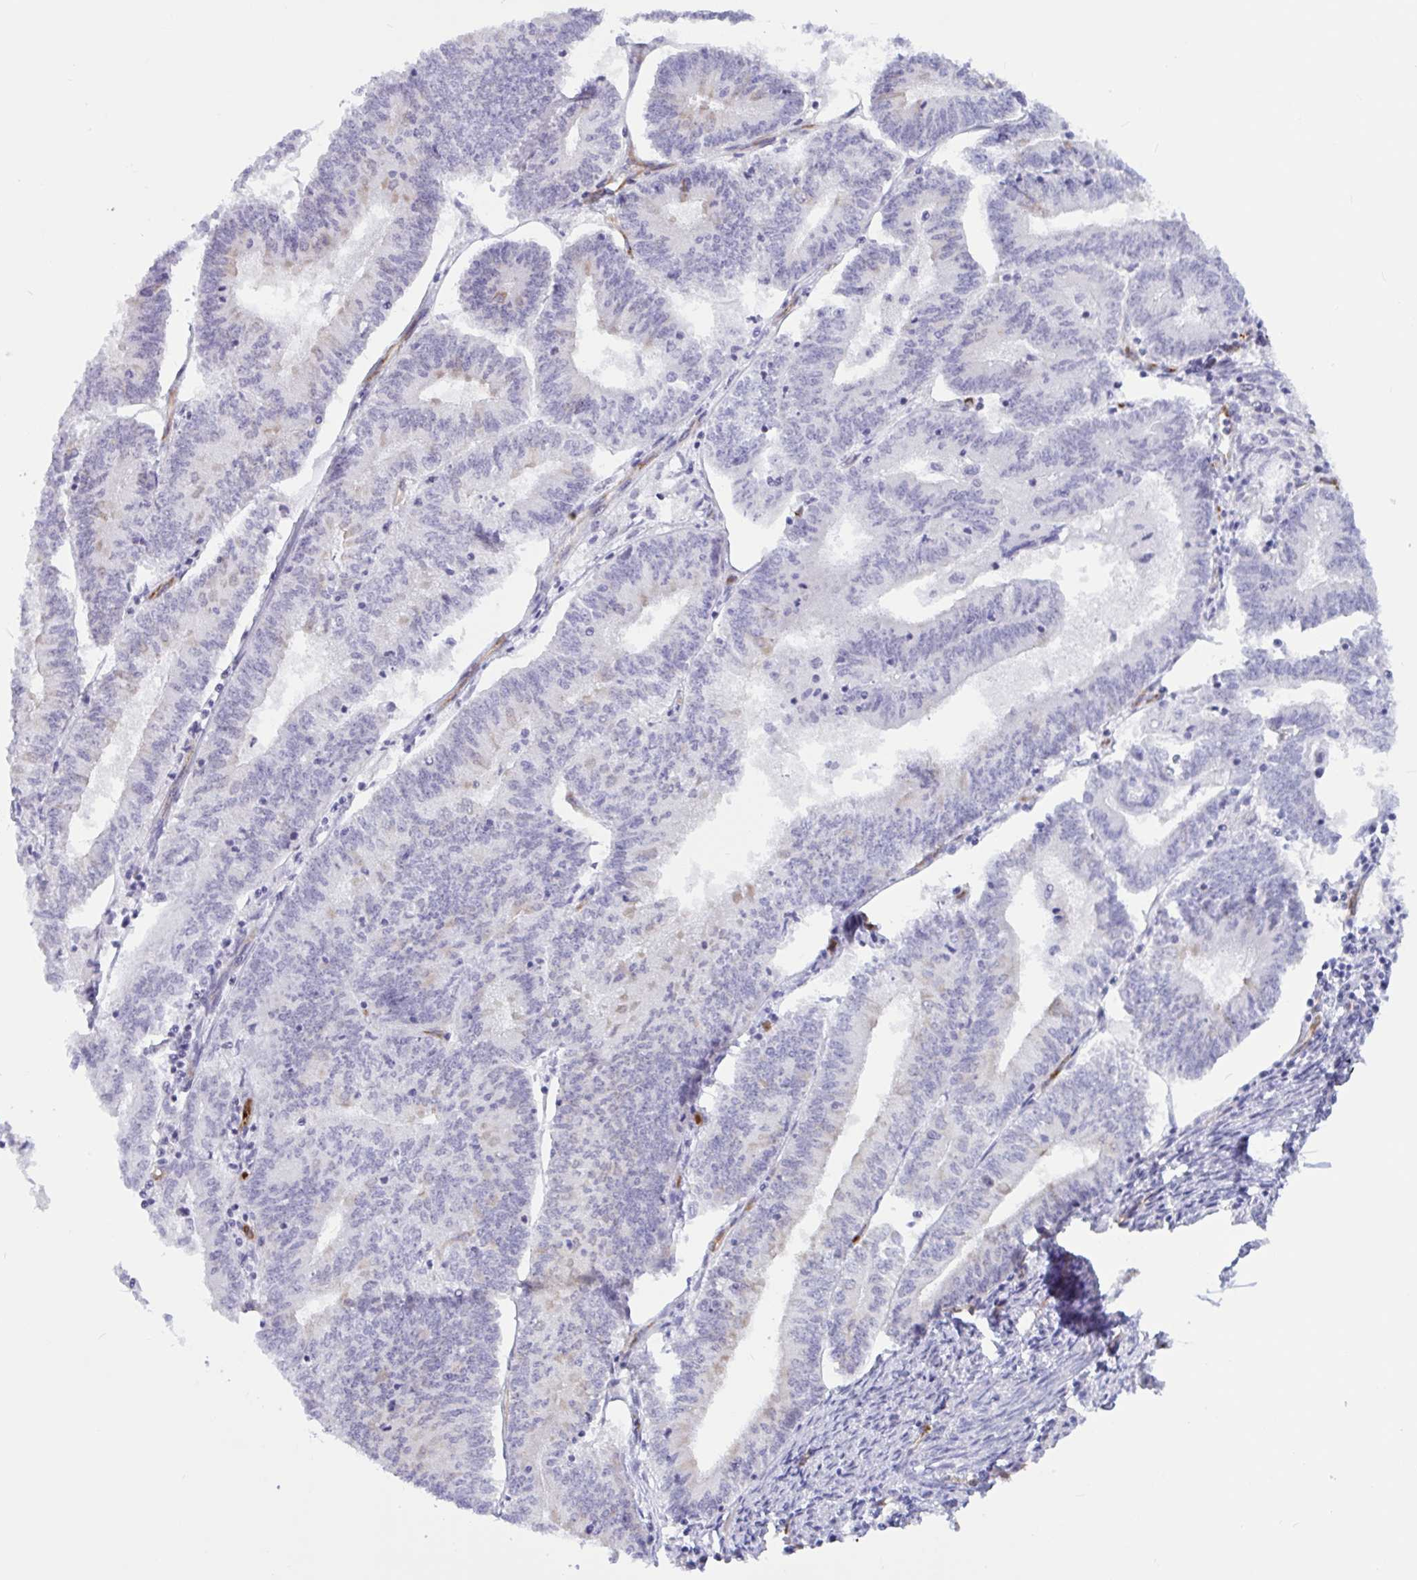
{"staining": {"intensity": "negative", "quantity": "none", "location": "none"}, "tissue": "endometrial cancer", "cell_type": "Tumor cells", "image_type": "cancer", "snomed": [{"axis": "morphology", "description": "Adenocarcinoma, NOS"}, {"axis": "topography", "description": "Endometrium"}], "caption": "The histopathology image exhibits no significant expression in tumor cells of endometrial cancer (adenocarcinoma).", "gene": "EML1", "patient": {"sex": "female", "age": 61}}